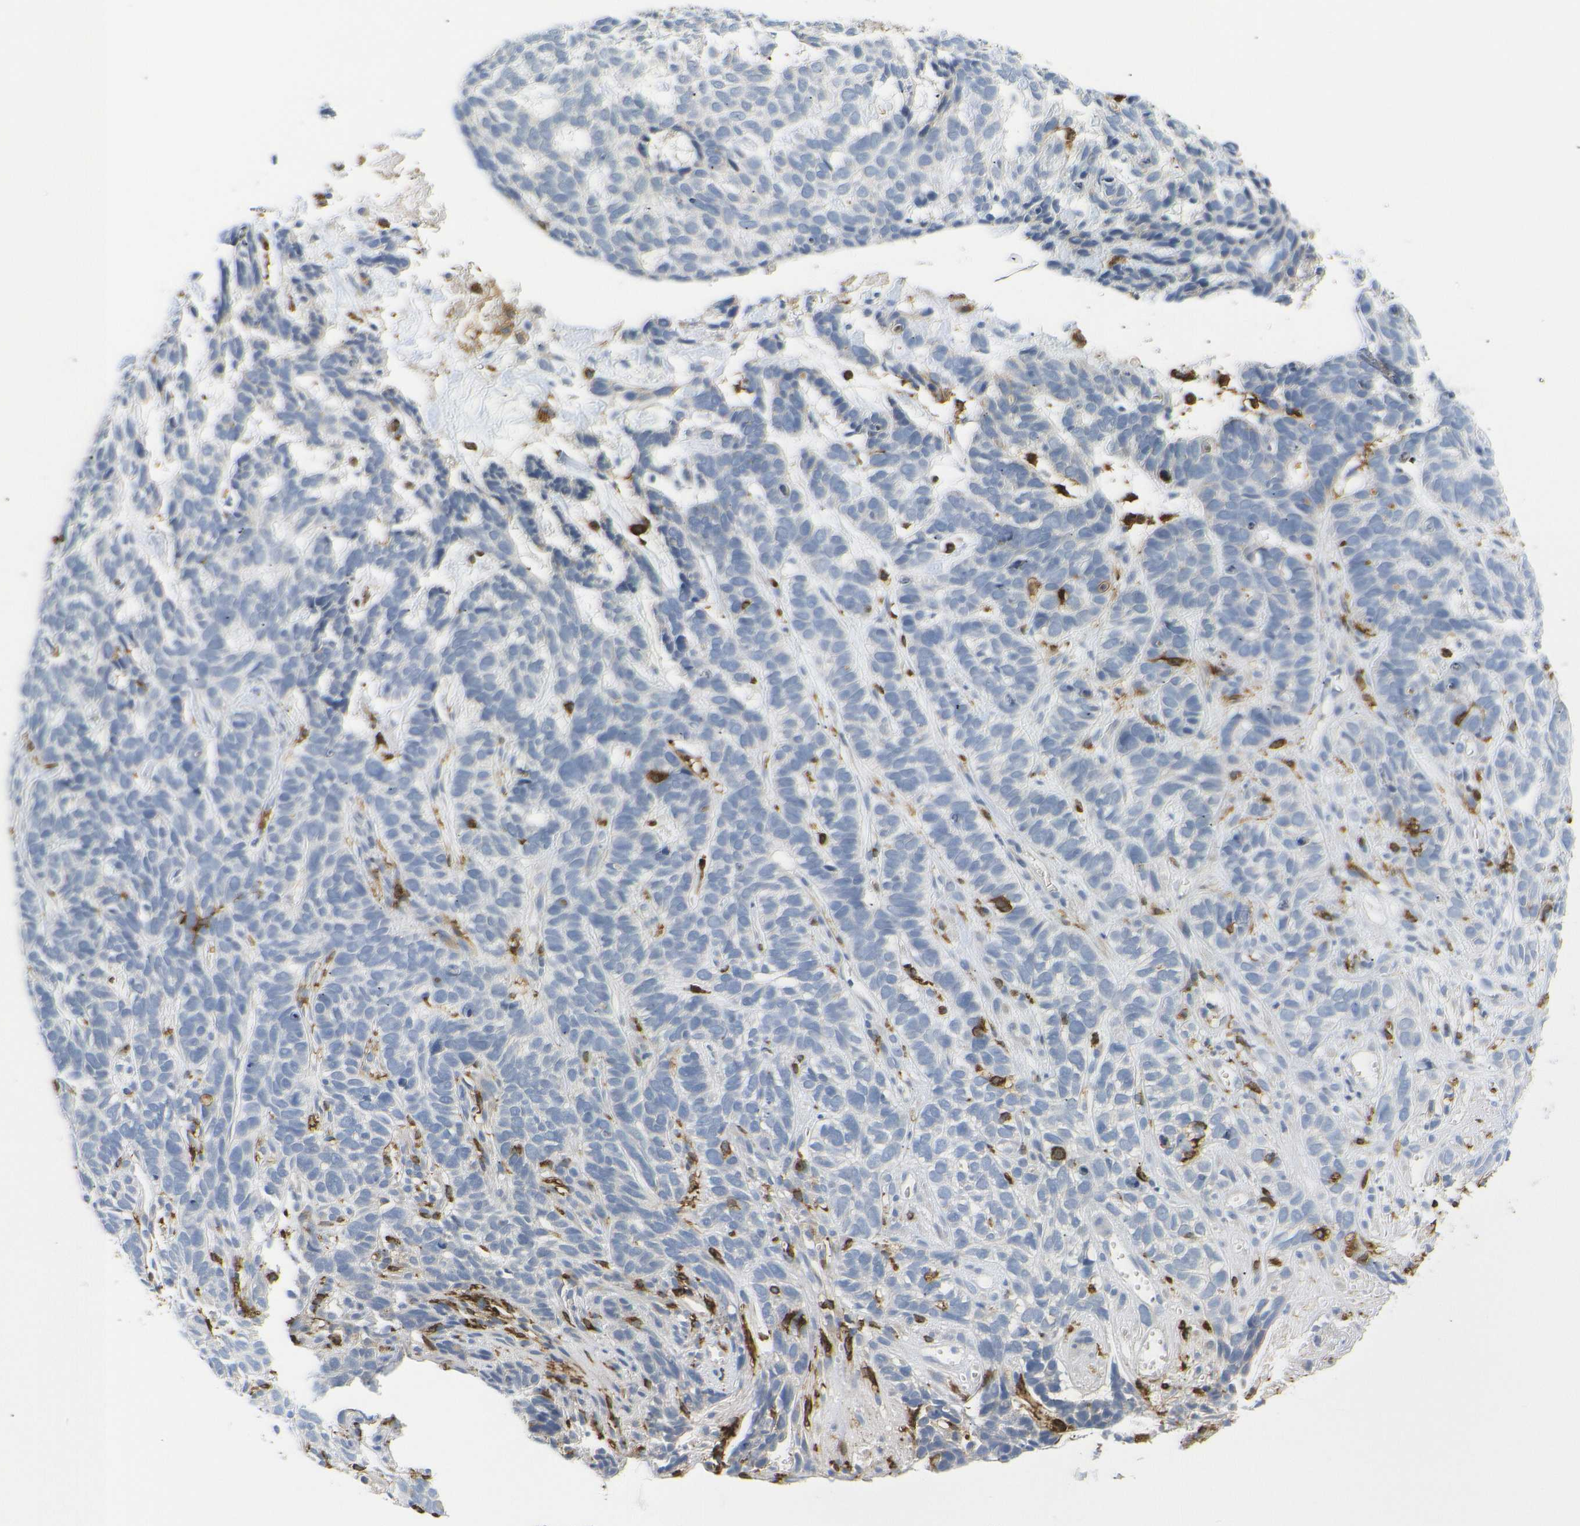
{"staining": {"intensity": "negative", "quantity": "none", "location": "none"}, "tissue": "skin cancer", "cell_type": "Tumor cells", "image_type": "cancer", "snomed": [{"axis": "morphology", "description": "Basal cell carcinoma"}, {"axis": "topography", "description": "Skin"}], "caption": "Human skin cancer (basal cell carcinoma) stained for a protein using immunohistochemistry exhibits no positivity in tumor cells.", "gene": "HLA-DQB1", "patient": {"sex": "male", "age": 87}}